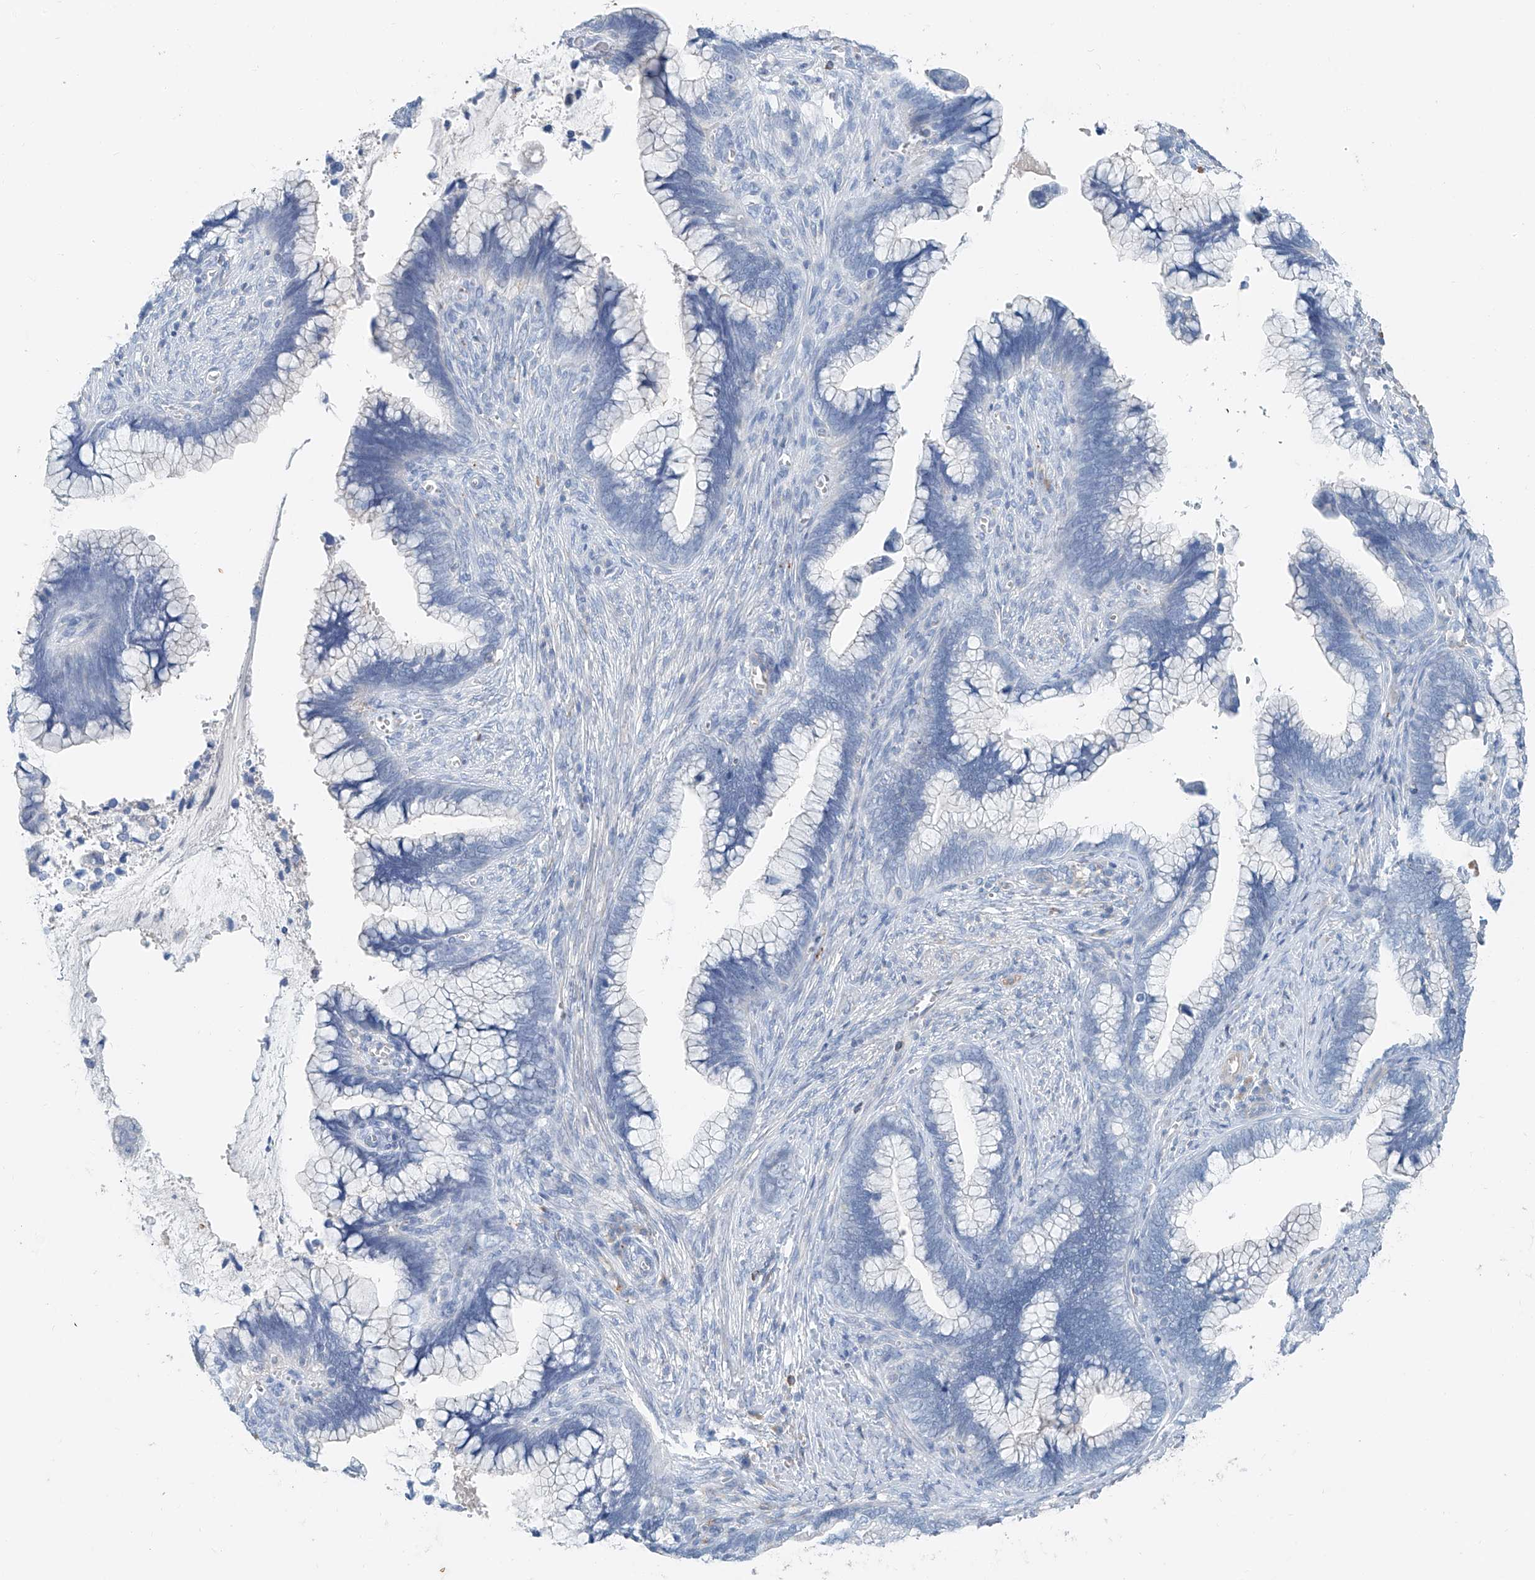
{"staining": {"intensity": "negative", "quantity": "none", "location": "none"}, "tissue": "cervical cancer", "cell_type": "Tumor cells", "image_type": "cancer", "snomed": [{"axis": "morphology", "description": "Adenocarcinoma, NOS"}, {"axis": "topography", "description": "Cervix"}], "caption": "Cervical cancer stained for a protein using immunohistochemistry exhibits no positivity tumor cells.", "gene": "ANKRD34A", "patient": {"sex": "female", "age": 44}}